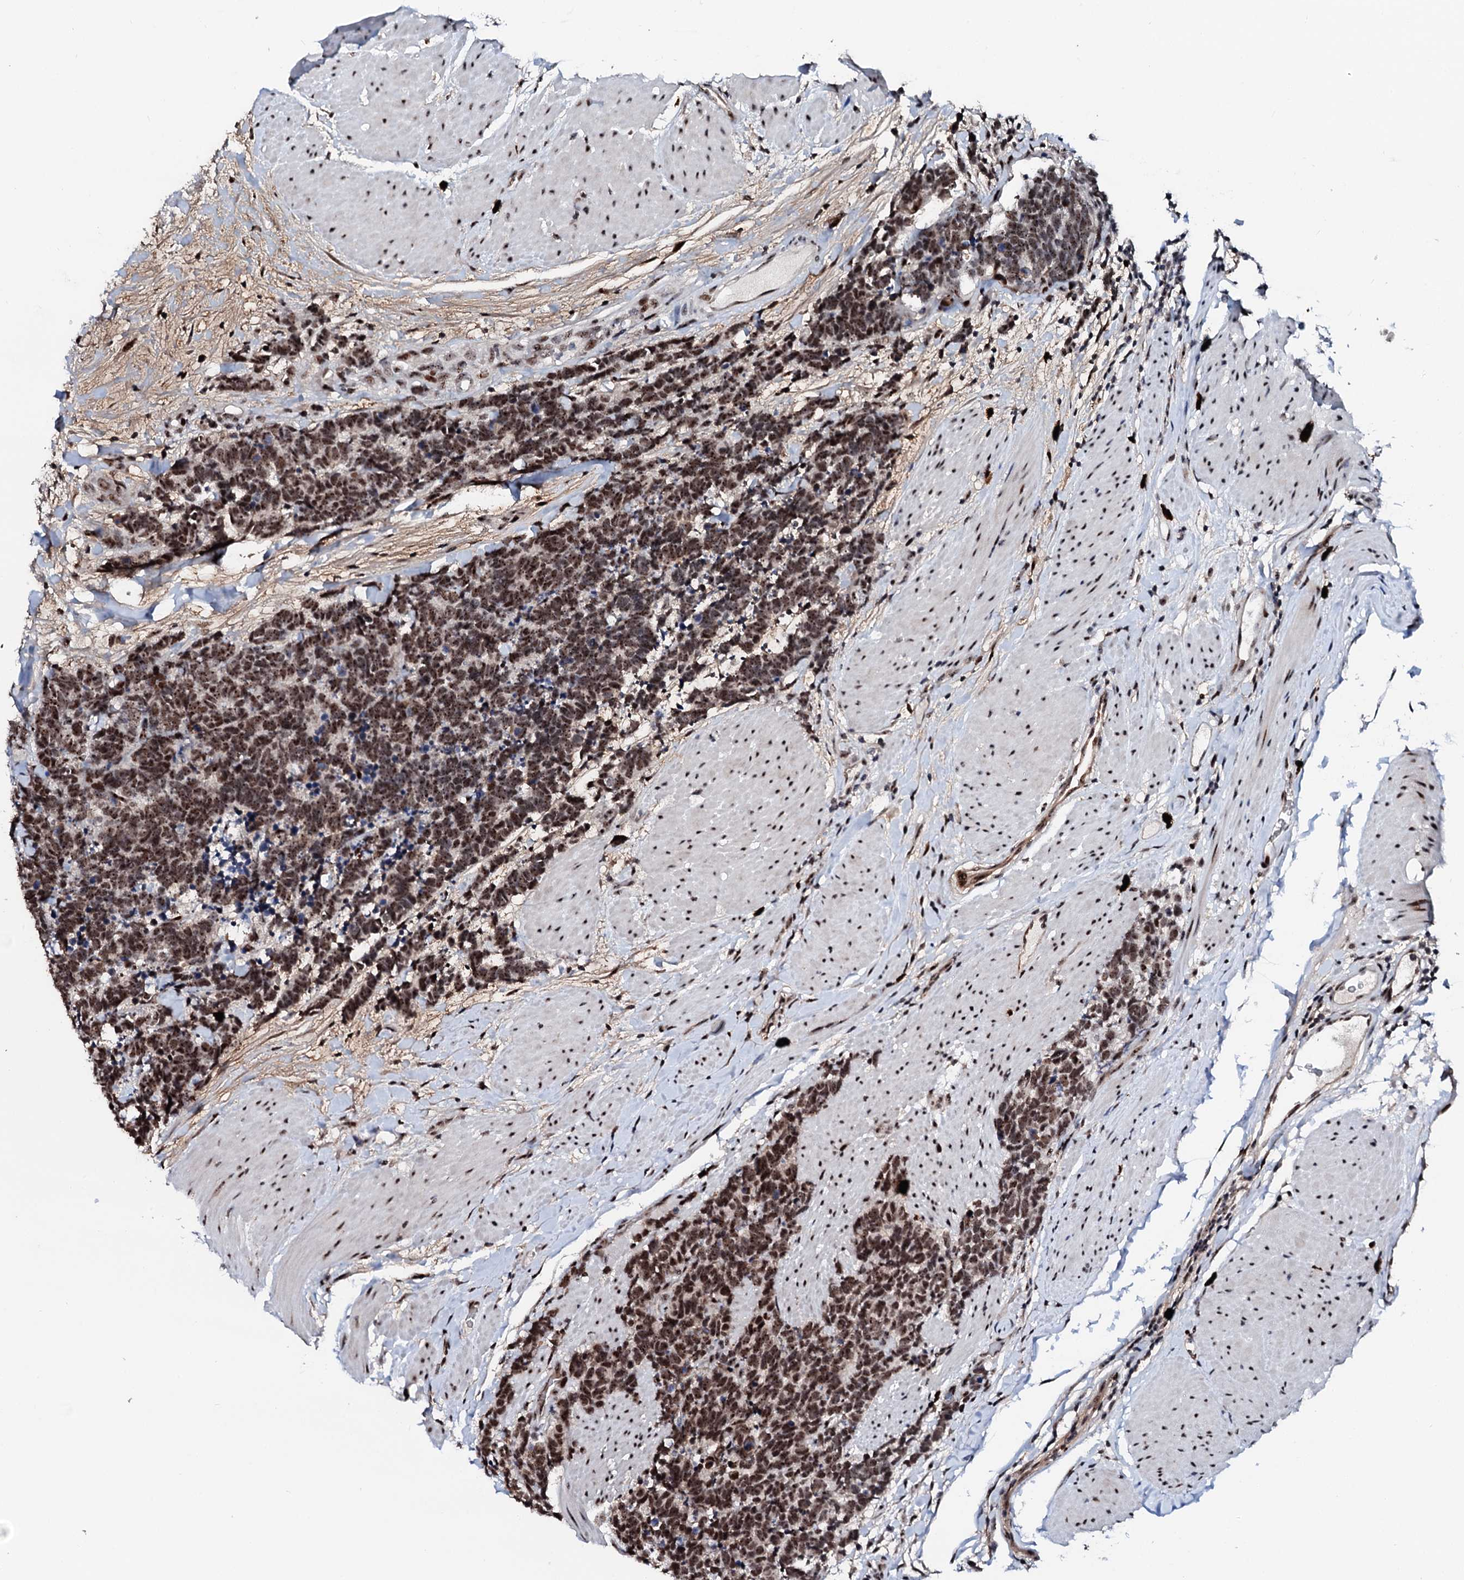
{"staining": {"intensity": "strong", "quantity": ">75%", "location": "nuclear"}, "tissue": "carcinoid", "cell_type": "Tumor cells", "image_type": "cancer", "snomed": [{"axis": "morphology", "description": "Carcinoma, NOS"}, {"axis": "morphology", "description": "Carcinoid, malignant, NOS"}, {"axis": "topography", "description": "Urinary bladder"}], "caption": "Approximately >75% of tumor cells in human carcinoma exhibit strong nuclear protein positivity as visualized by brown immunohistochemical staining.", "gene": "NEUROG3", "patient": {"sex": "male", "age": 57}}